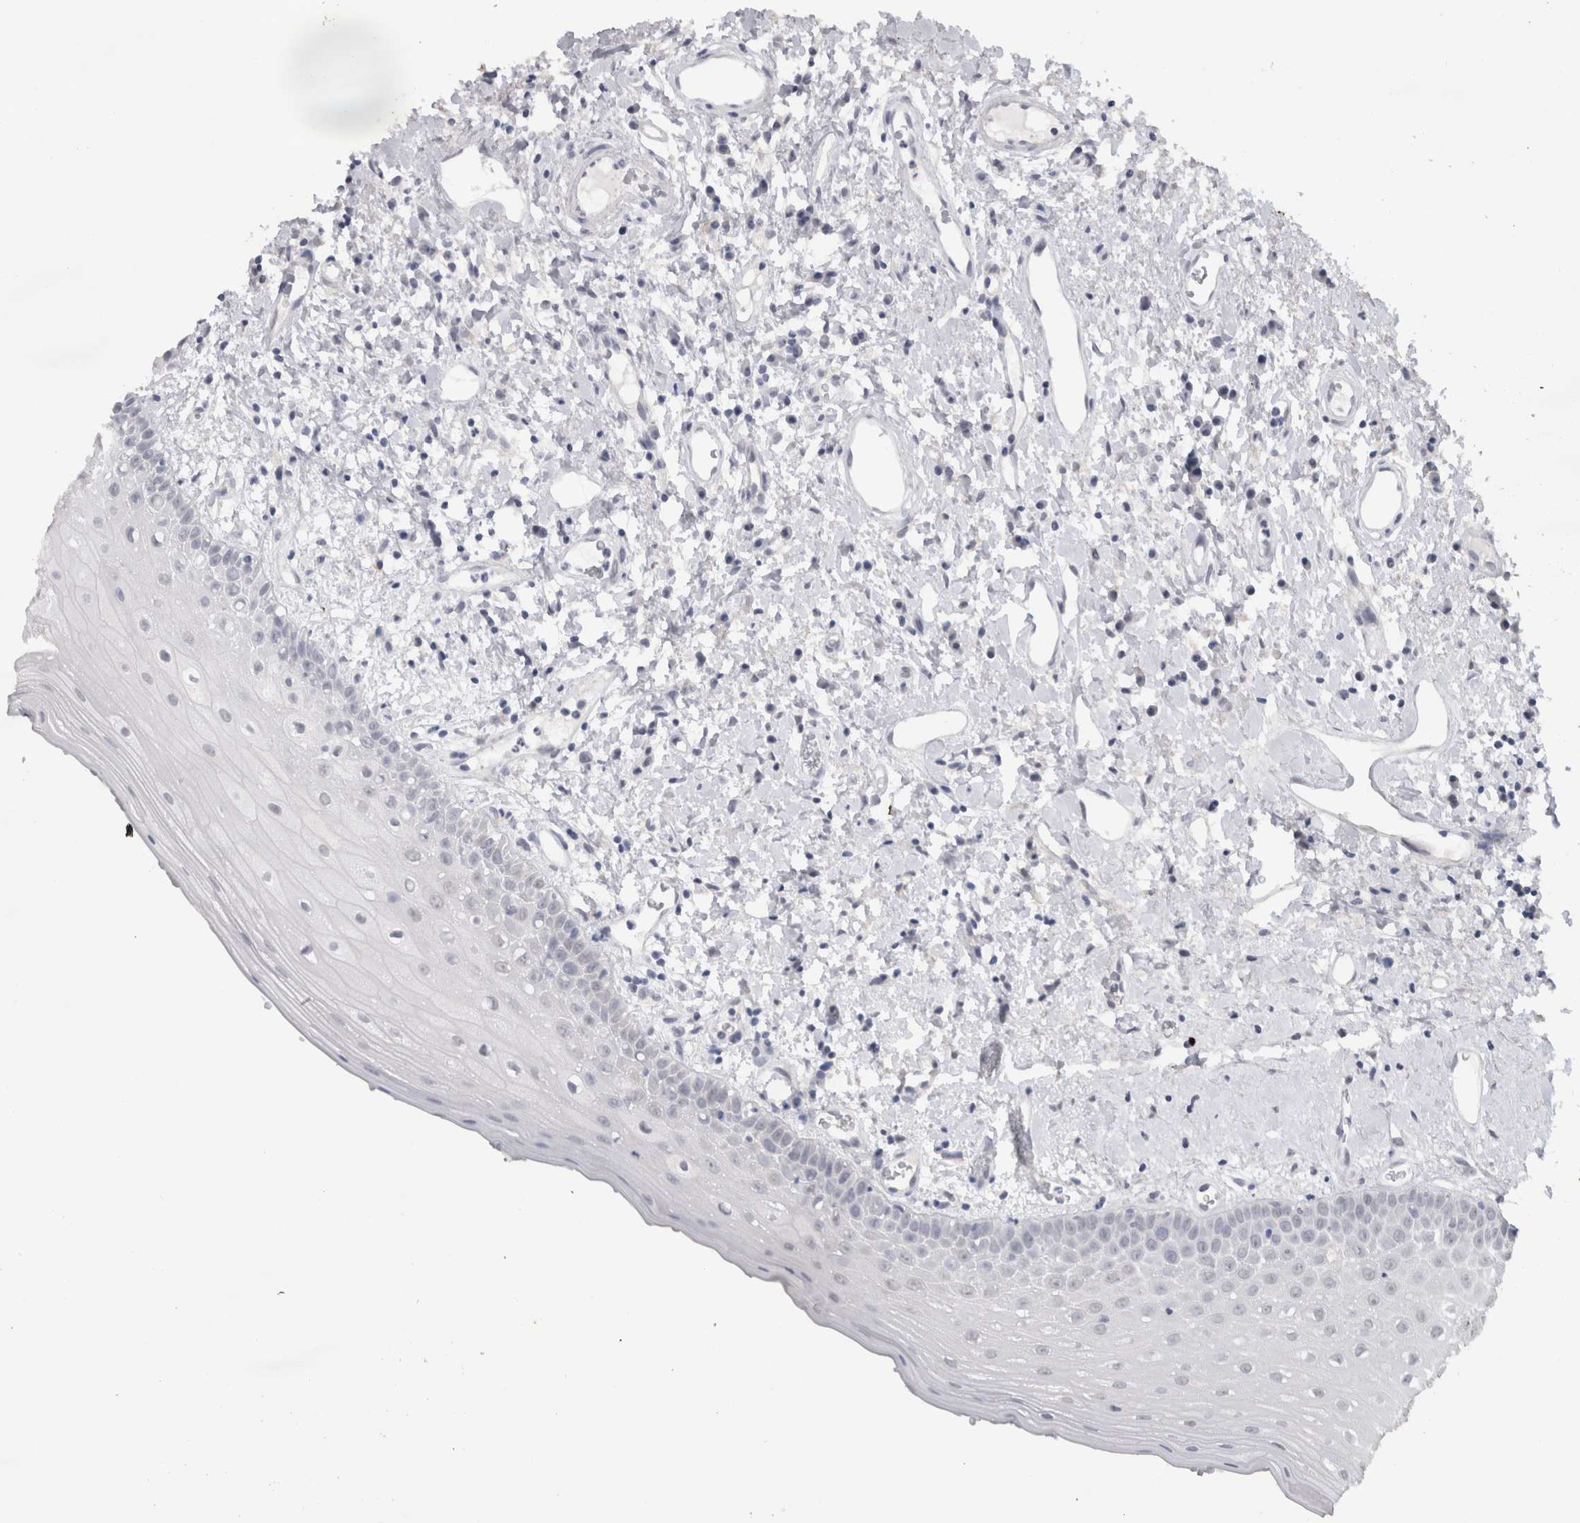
{"staining": {"intensity": "negative", "quantity": "none", "location": "none"}, "tissue": "oral mucosa", "cell_type": "Squamous epithelial cells", "image_type": "normal", "snomed": [{"axis": "morphology", "description": "Normal tissue, NOS"}, {"axis": "topography", "description": "Oral tissue"}], "caption": "Squamous epithelial cells are negative for protein expression in unremarkable human oral mucosa. Brightfield microscopy of IHC stained with DAB (3,3'-diaminobenzidine) (brown) and hematoxylin (blue), captured at high magnification.", "gene": "CDH17", "patient": {"sex": "female", "age": 76}}